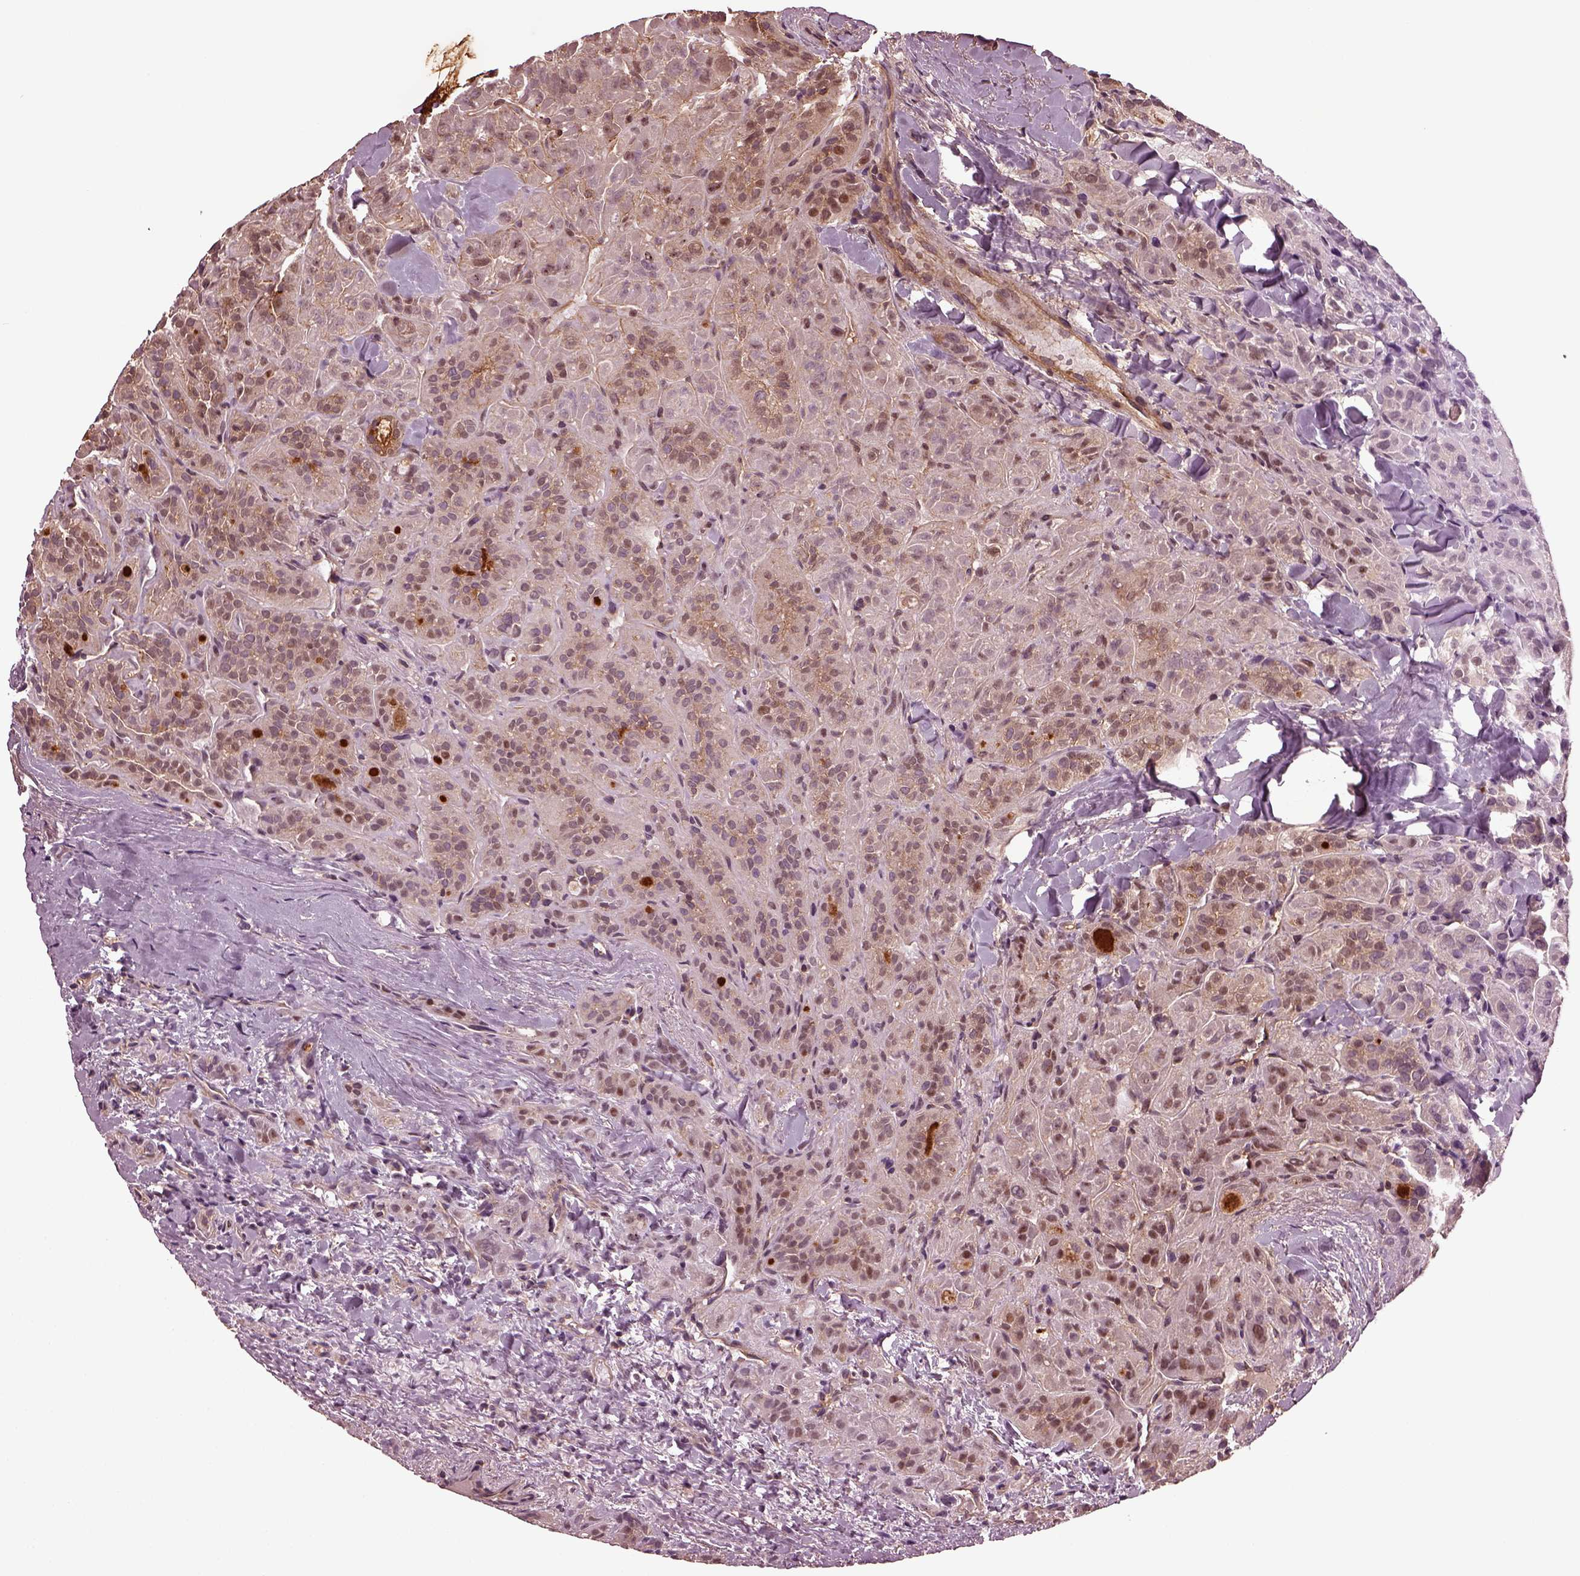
{"staining": {"intensity": "weak", "quantity": ">75%", "location": "cytoplasmic/membranous"}, "tissue": "thyroid cancer", "cell_type": "Tumor cells", "image_type": "cancer", "snomed": [{"axis": "morphology", "description": "Papillary adenocarcinoma, NOS"}, {"axis": "topography", "description": "Thyroid gland"}], "caption": "An image of thyroid cancer (papillary adenocarcinoma) stained for a protein demonstrates weak cytoplasmic/membranous brown staining in tumor cells. The staining was performed using DAB (3,3'-diaminobenzidine), with brown indicating positive protein expression. Nuclei are stained blue with hematoxylin.", "gene": "MYL6", "patient": {"sex": "female", "age": 45}}